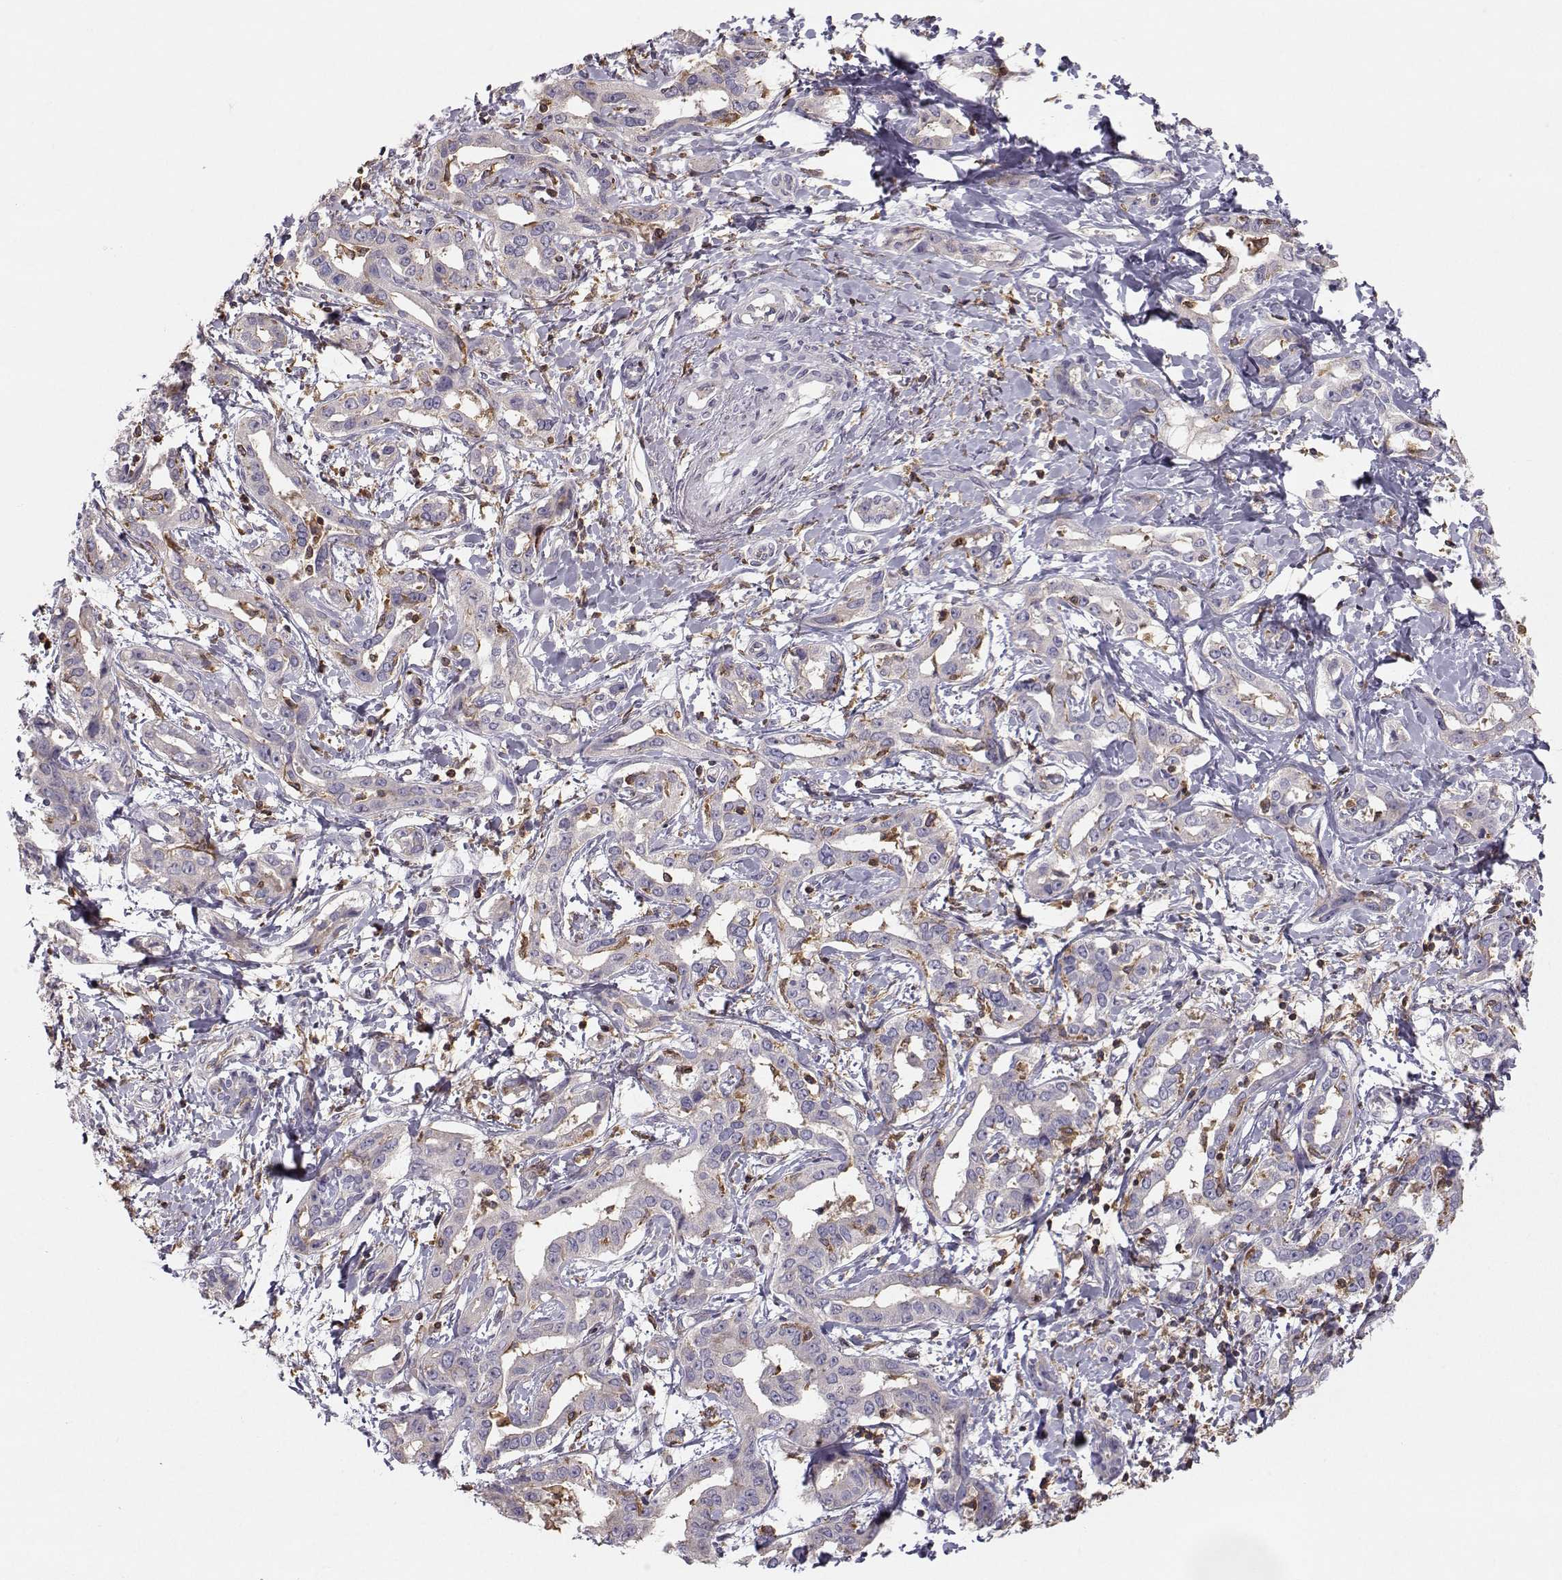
{"staining": {"intensity": "negative", "quantity": "none", "location": "none"}, "tissue": "liver cancer", "cell_type": "Tumor cells", "image_type": "cancer", "snomed": [{"axis": "morphology", "description": "Cholangiocarcinoma"}, {"axis": "topography", "description": "Liver"}], "caption": "Tumor cells show no significant protein positivity in cholangiocarcinoma (liver). (Immunohistochemistry (ihc), brightfield microscopy, high magnification).", "gene": "ZBTB32", "patient": {"sex": "male", "age": 59}}